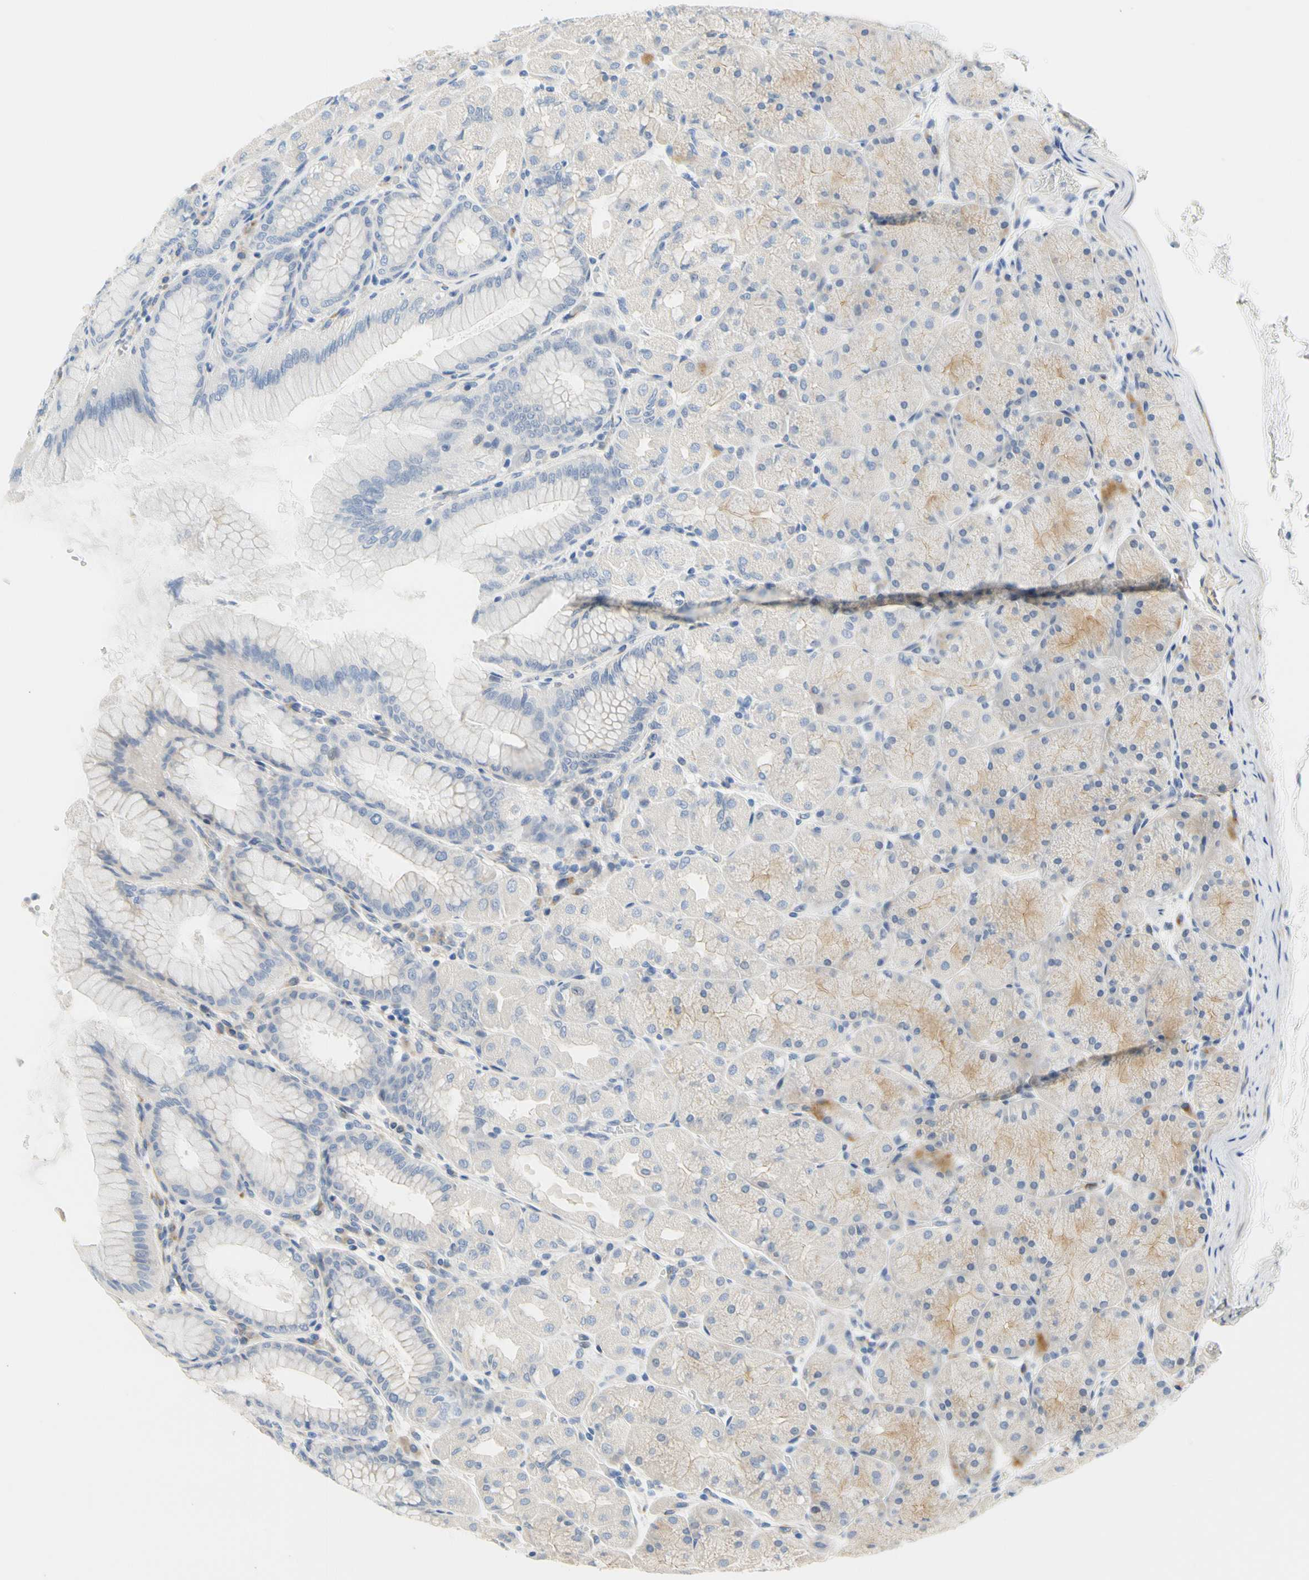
{"staining": {"intensity": "weak", "quantity": "<25%", "location": "cytoplasmic/membranous"}, "tissue": "stomach", "cell_type": "Glandular cells", "image_type": "normal", "snomed": [{"axis": "morphology", "description": "Normal tissue, NOS"}, {"axis": "topography", "description": "Stomach, upper"}], "caption": "Glandular cells show no significant positivity in normal stomach.", "gene": "ZNF236", "patient": {"sex": "female", "age": 56}}